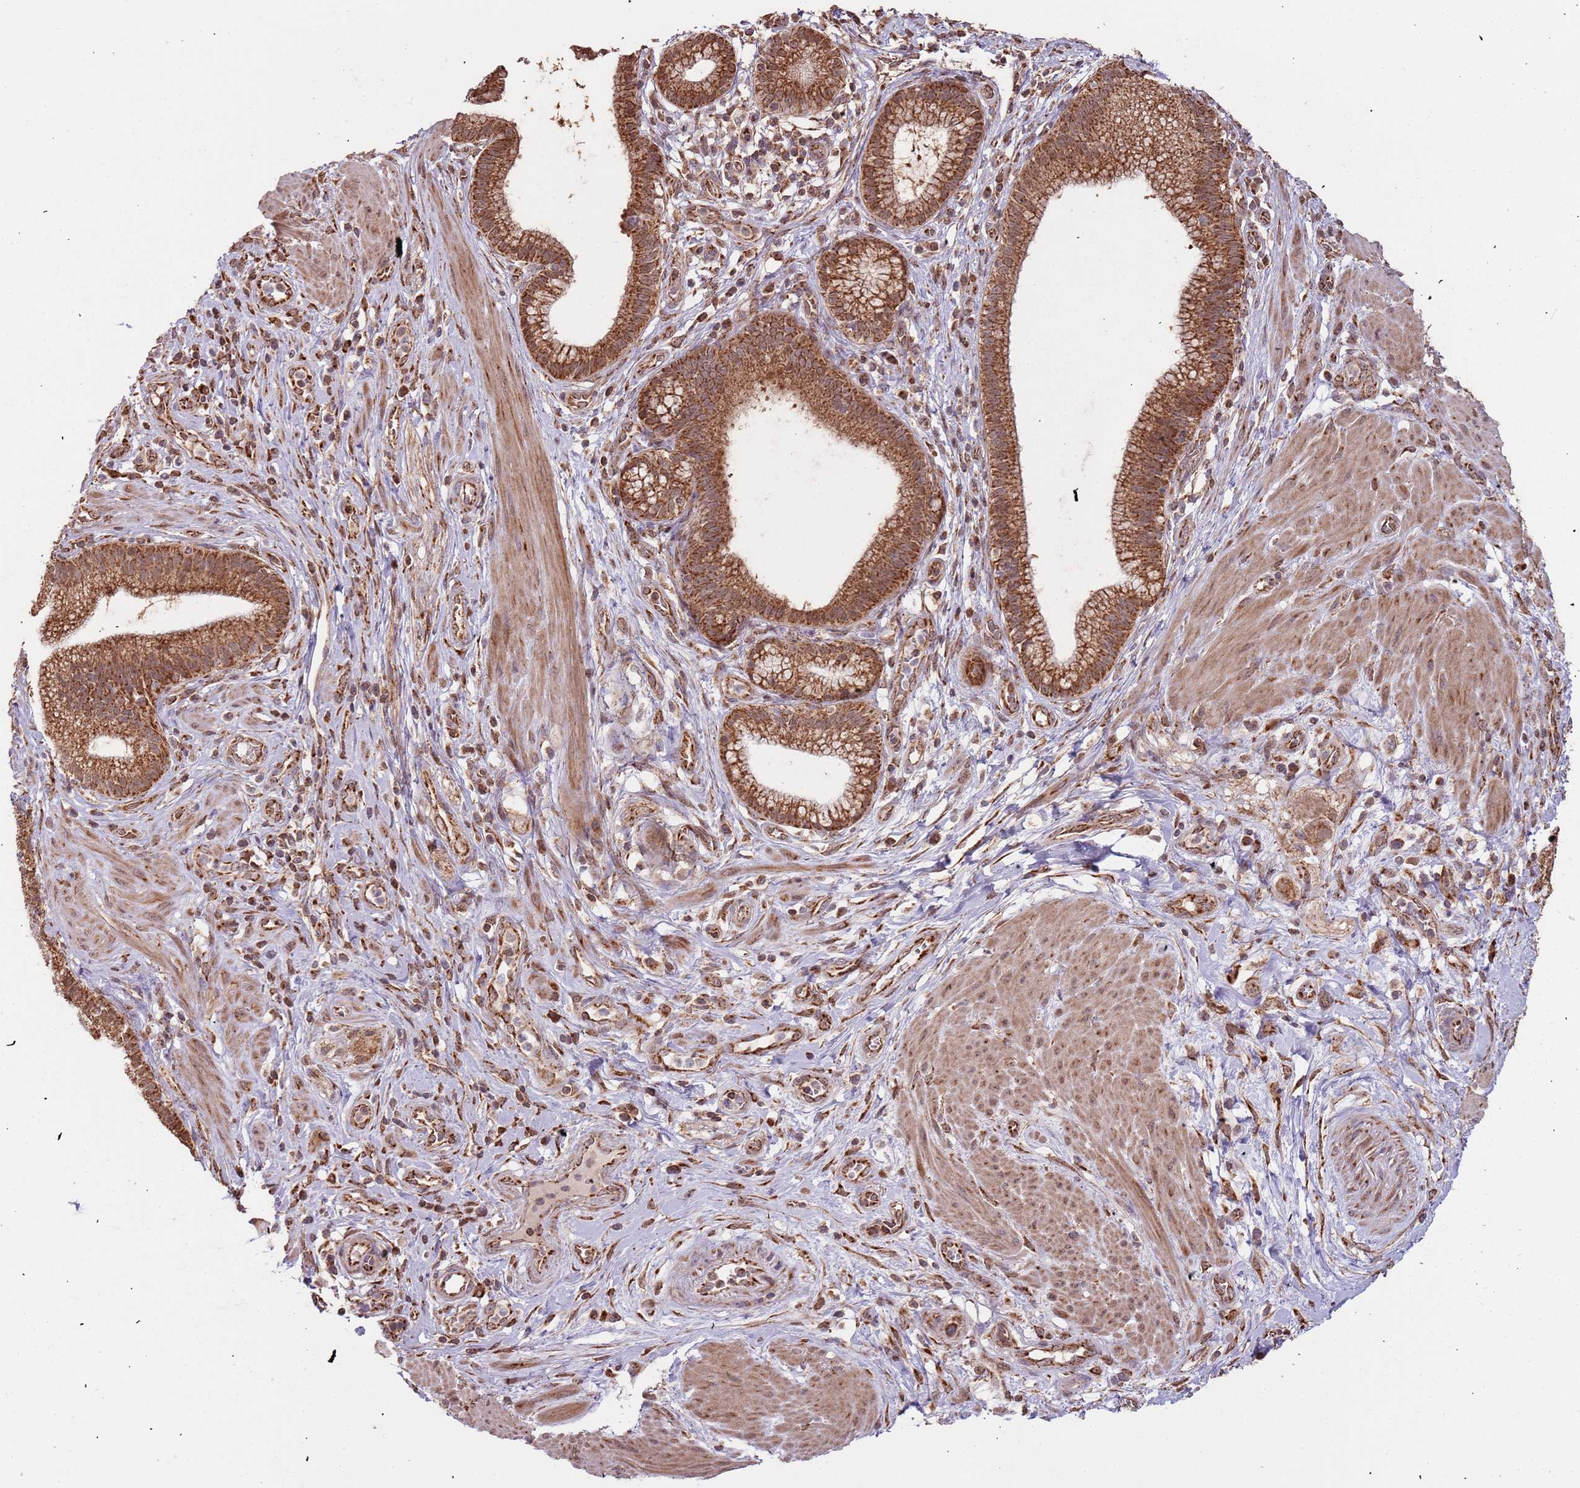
{"staining": {"intensity": "strong", "quantity": ">75%", "location": "cytoplasmic/membranous"}, "tissue": "pancreatic cancer", "cell_type": "Tumor cells", "image_type": "cancer", "snomed": [{"axis": "morphology", "description": "Adenocarcinoma, NOS"}, {"axis": "topography", "description": "Pancreas"}], "caption": "Human pancreatic cancer (adenocarcinoma) stained with a brown dye shows strong cytoplasmic/membranous positive staining in about >75% of tumor cells.", "gene": "IL17RD", "patient": {"sex": "male", "age": 72}}